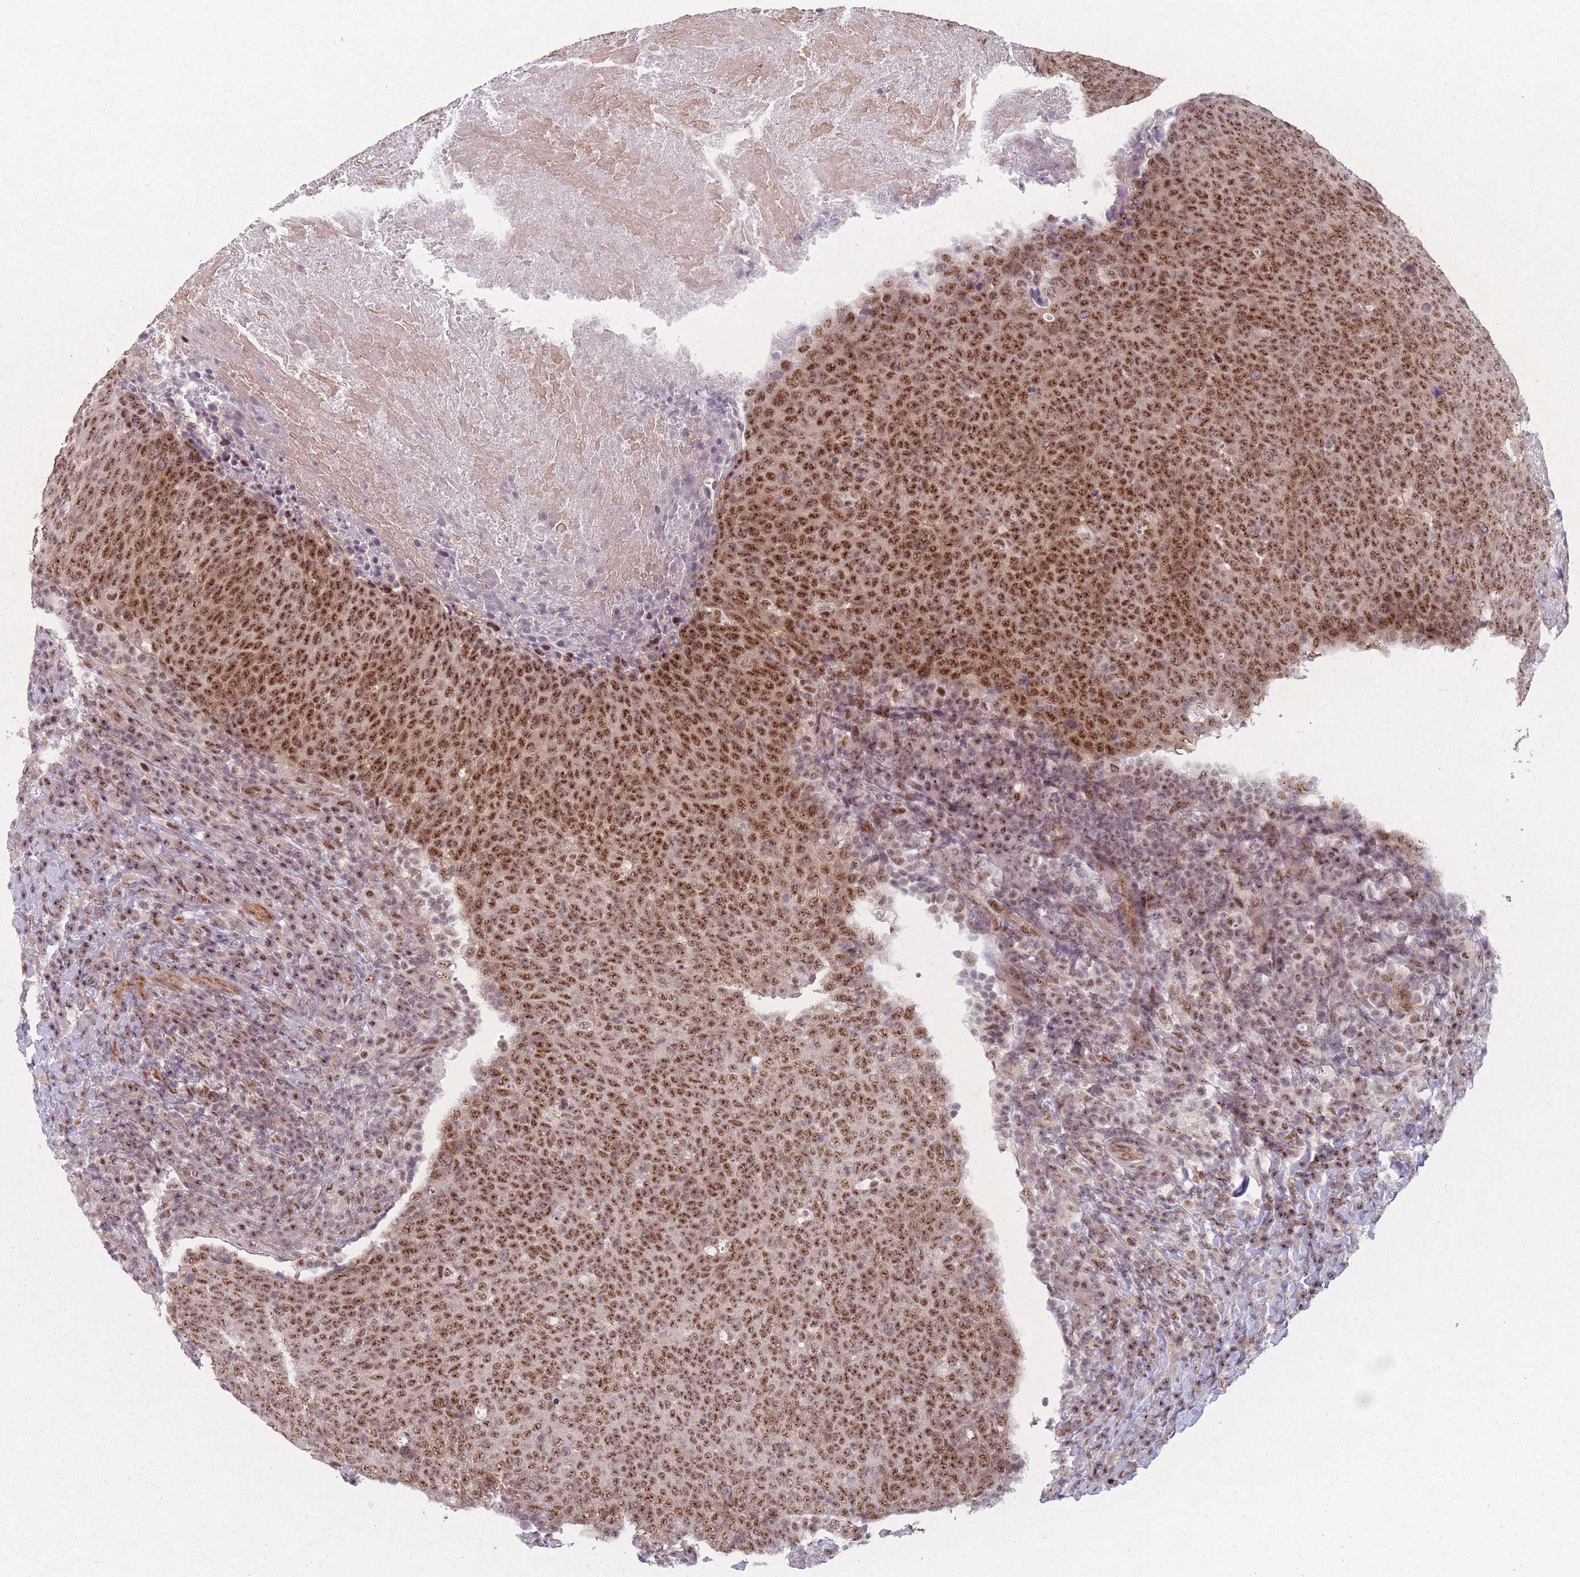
{"staining": {"intensity": "moderate", "quantity": ">75%", "location": "nuclear"}, "tissue": "head and neck cancer", "cell_type": "Tumor cells", "image_type": "cancer", "snomed": [{"axis": "morphology", "description": "Squamous cell carcinoma, NOS"}, {"axis": "morphology", "description": "Squamous cell carcinoma, metastatic, NOS"}, {"axis": "topography", "description": "Lymph node"}, {"axis": "topography", "description": "Head-Neck"}], "caption": "Protein staining of head and neck cancer (squamous cell carcinoma) tissue demonstrates moderate nuclear positivity in about >75% of tumor cells.", "gene": "ZC3H14", "patient": {"sex": "male", "age": 62}}